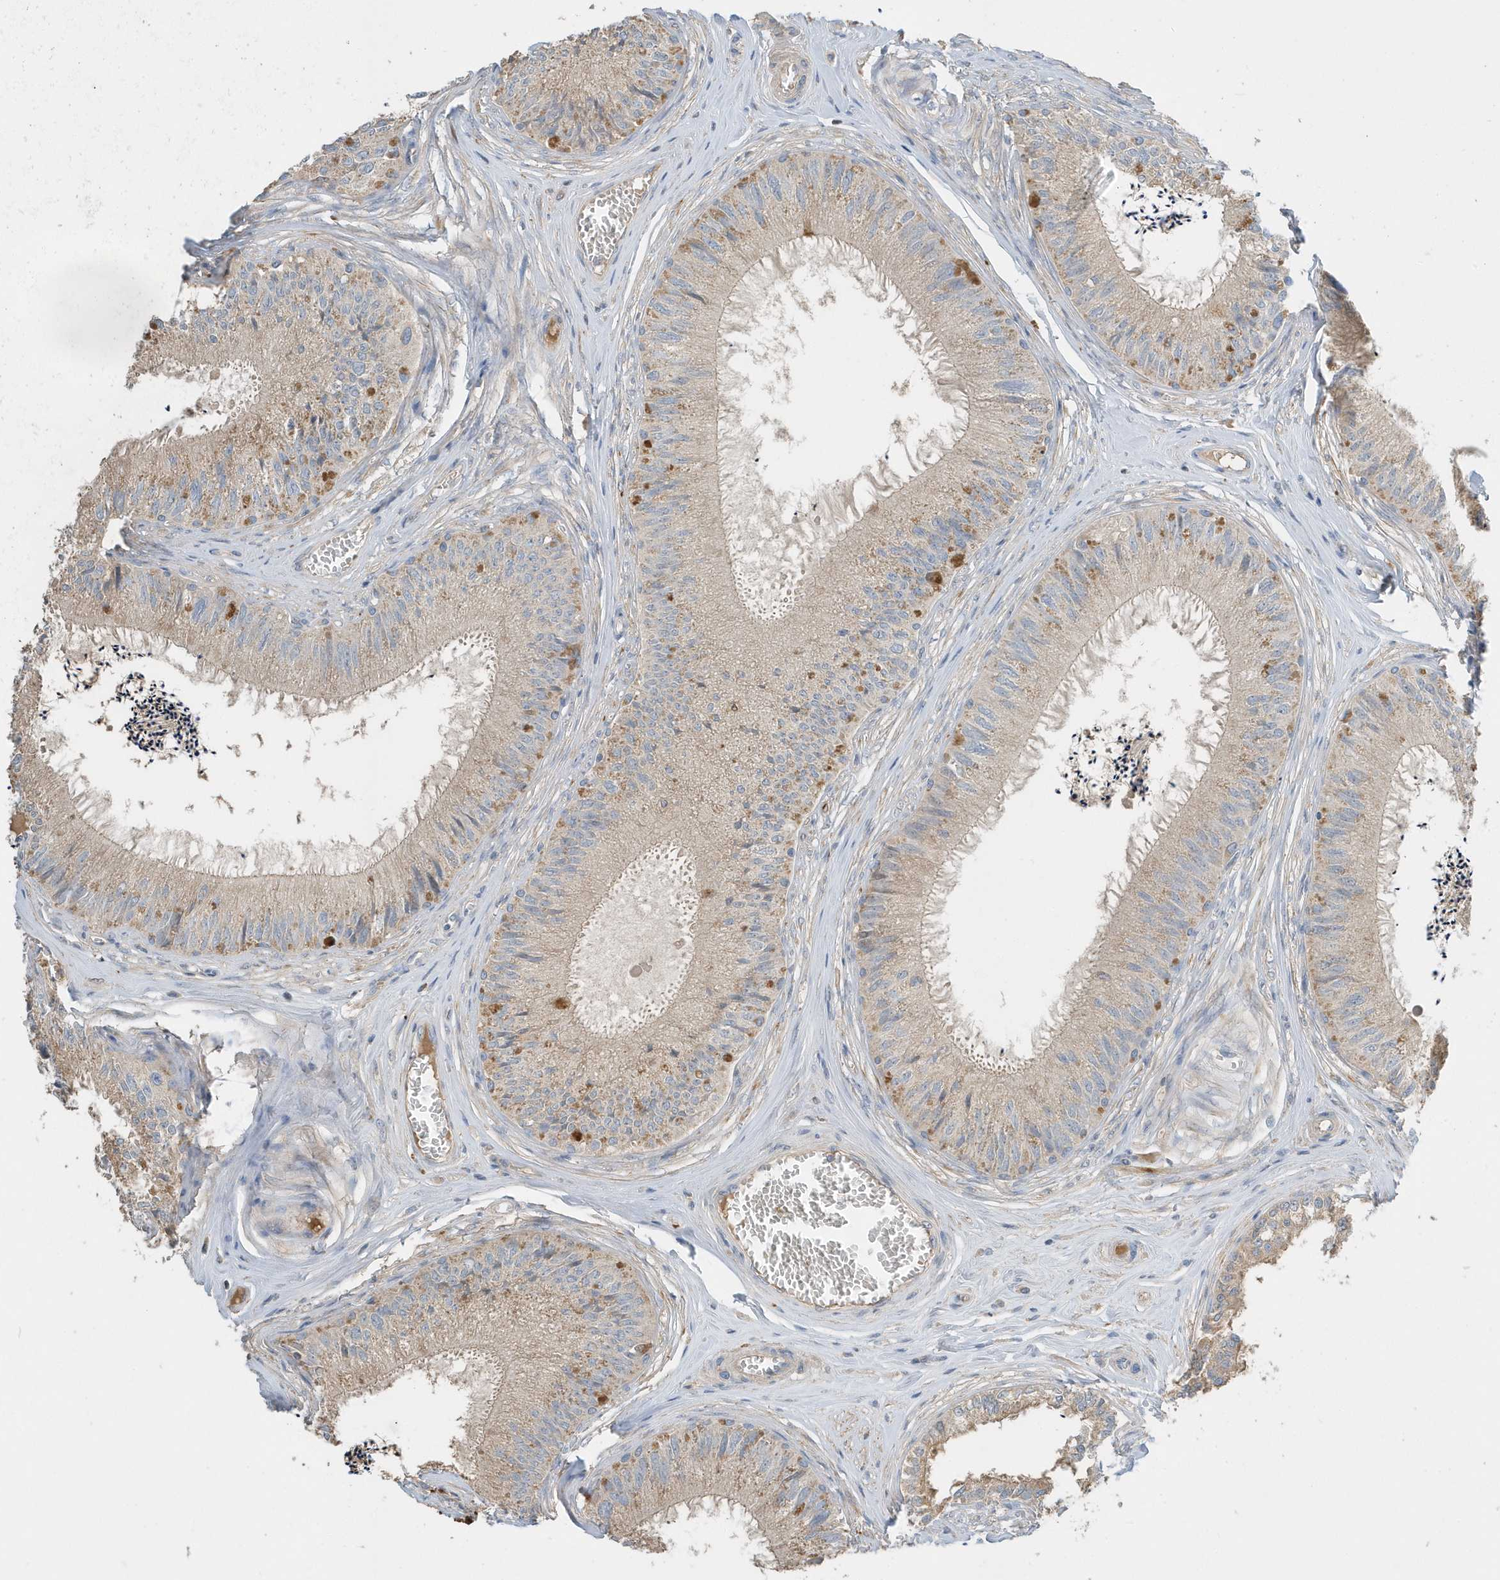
{"staining": {"intensity": "moderate", "quantity": "25%-75%", "location": "cytoplasmic/membranous"}, "tissue": "epididymis", "cell_type": "Glandular cells", "image_type": "normal", "snomed": [{"axis": "morphology", "description": "Normal tissue, NOS"}, {"axis": "topography", "description": "Epididymis"}], "caption": "Glandular cells show medium levels of moderate cytoplasmic/membranous positivity in about 25%-75% of cells in unremarkable epididymis. The protein of interest is stained brown, and the nuclei are stained in blue (DAB (3,3'-diaminobenzidine) IHC with brightfield microscopy, high magnification).", "gene": "USP53", "patient": {"sex": "male", "age": 79}}